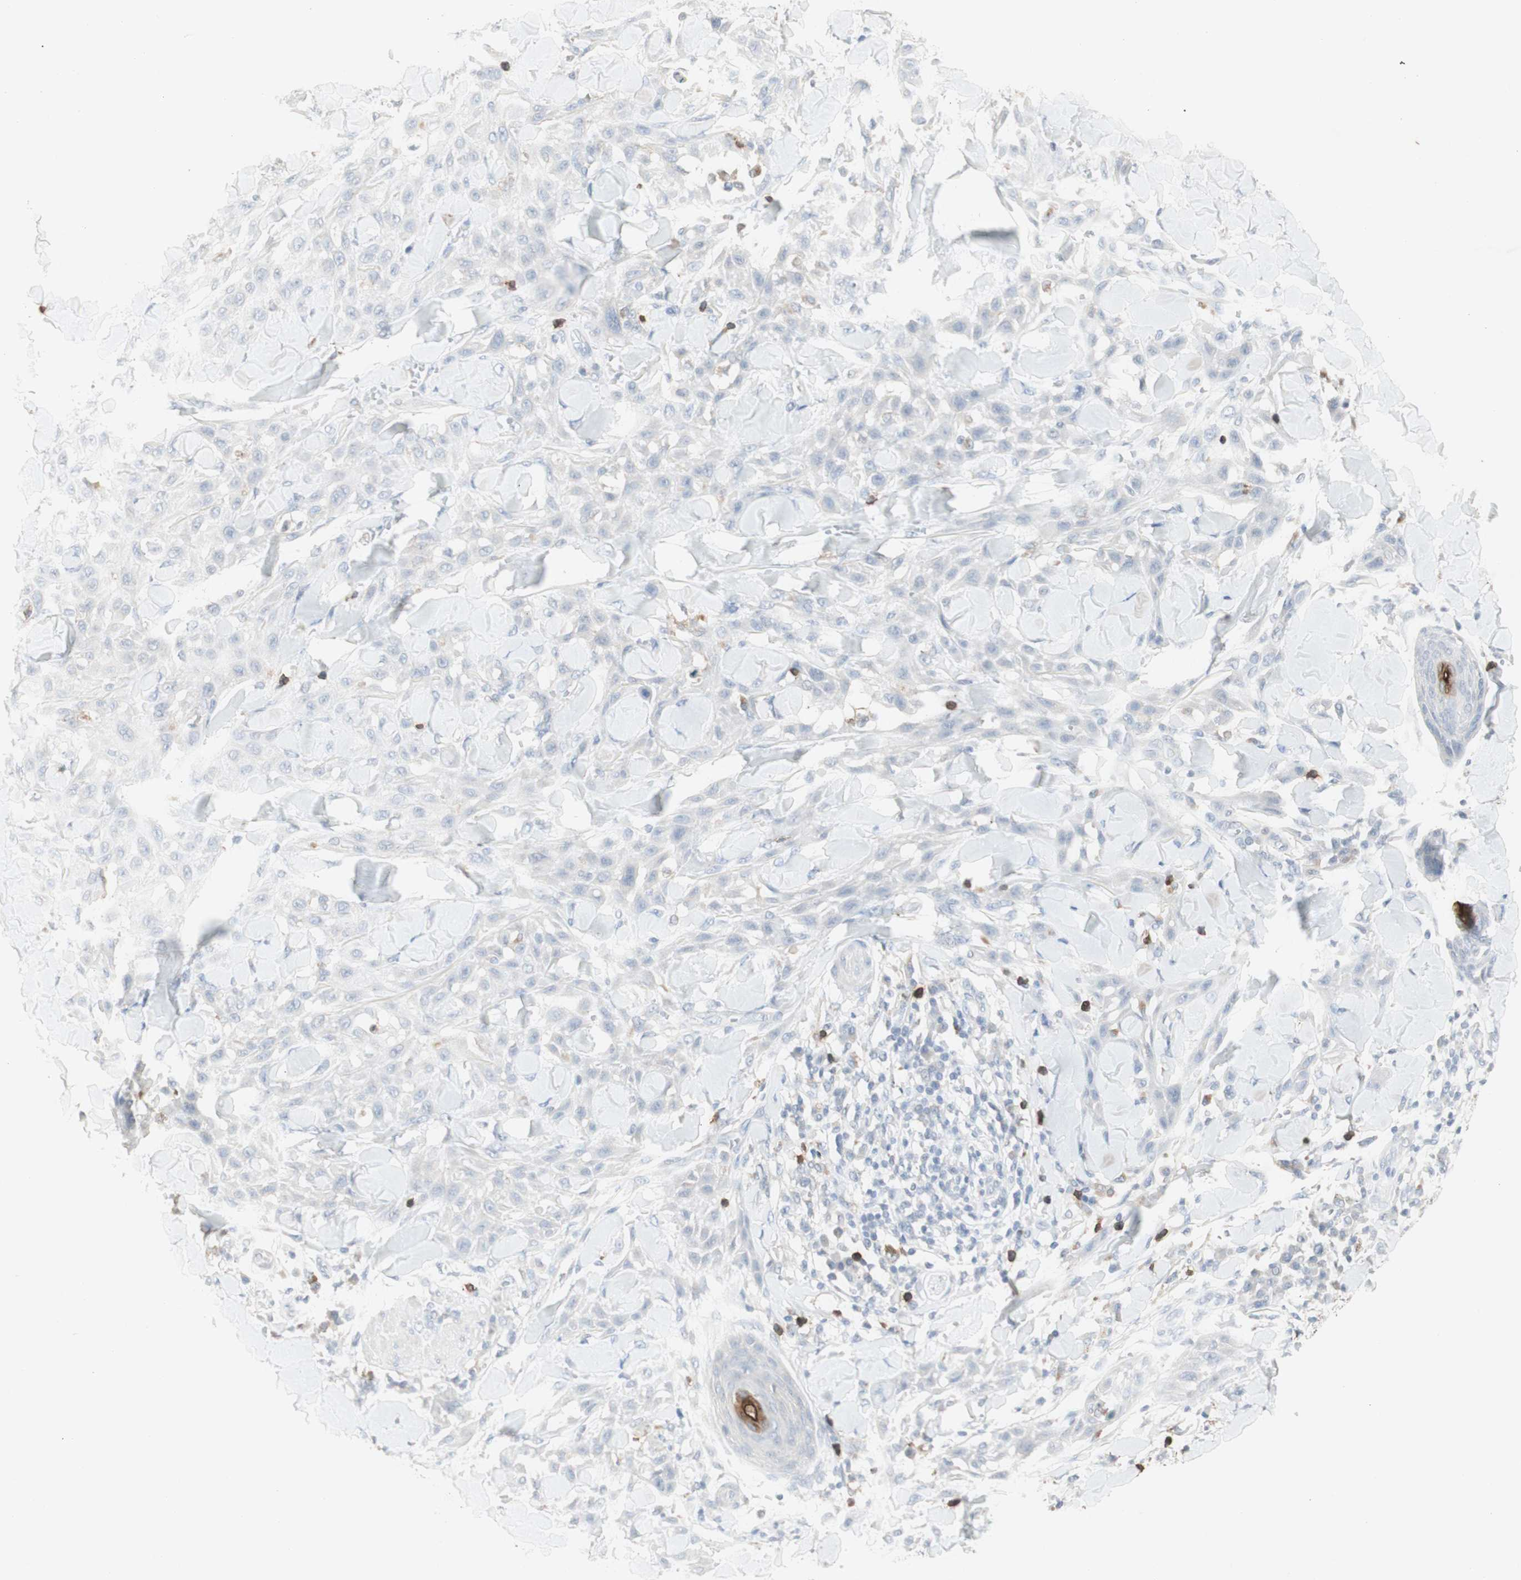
{"staining": {"intensity": "negative", "quantity": "none", "location": "none"}, "tissue": "skin cancer", "cell_type": "Tumor cells", "image_type": "cancer", "snomed": [{"axis": "morphology", "description": "Squamous cell carcinoma, NOS"}, {"axis": "topography", "description": "Skin"}], "caption": "Tumor cells show no significant protein expression in skin cancer.", "gene": "ATP6V1B1", "patient": {"sex": "male", "age": 24}}